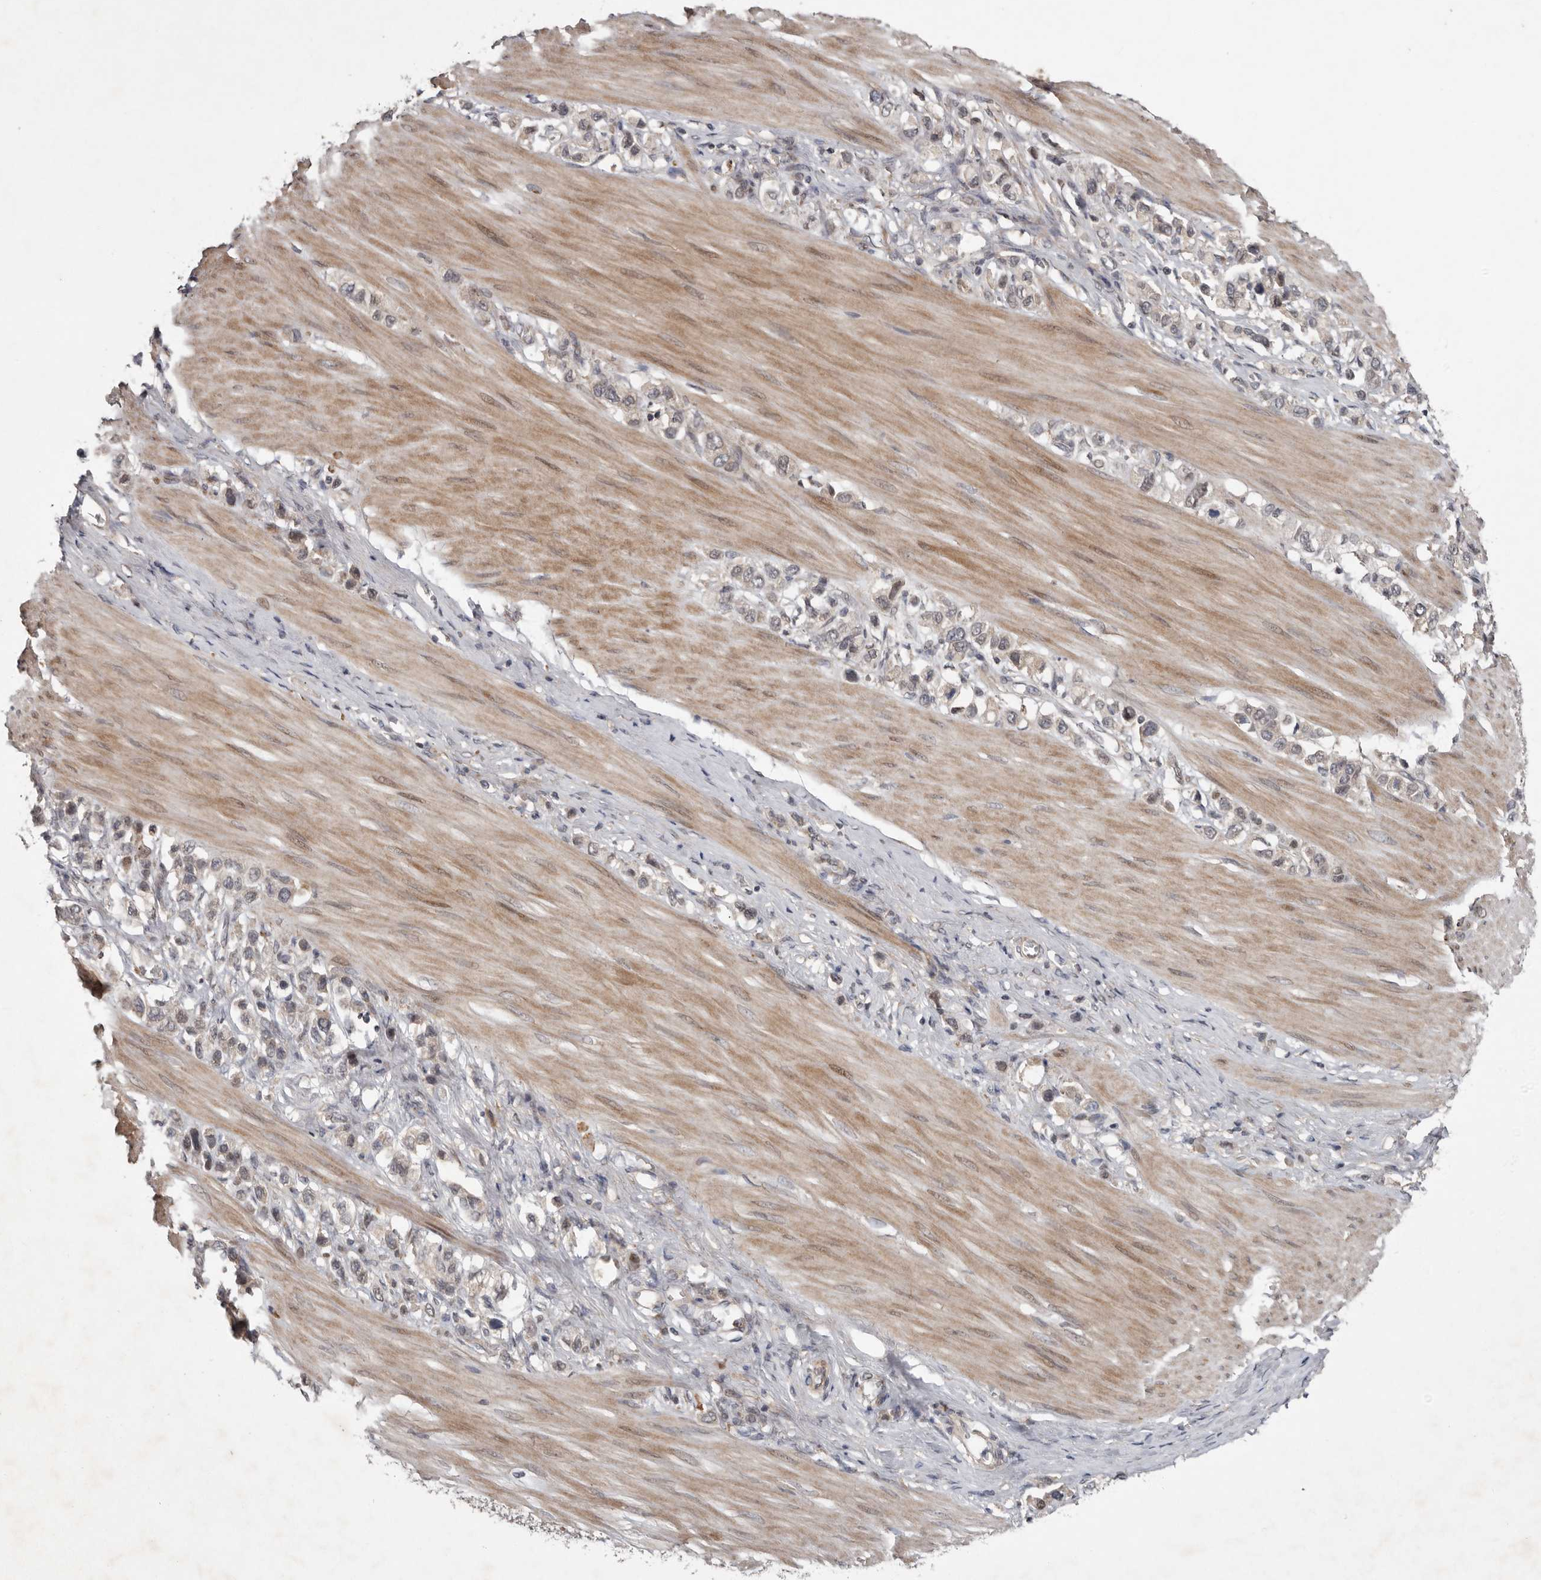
{"staining": {"intensity": "weak", "quantity": "<25%", "location": "cytoplasmic/membranous"}, "tissue": "stomach cancer", "cell_type": "Tumor cells", "image_type": "cancer", "snomed": [{"axis": "morphology", "description": "Adenocarcinoma, NOS"}, {"axis": "topography", "description": "Stomach"}], "caption": "Stomach cancer (adenocarcinoma) stained for a protein using immunohistochemistry demonstrates no staining tumor cells.", "gene": "CHML", "patient": {"sex": "female", "age": 65}}